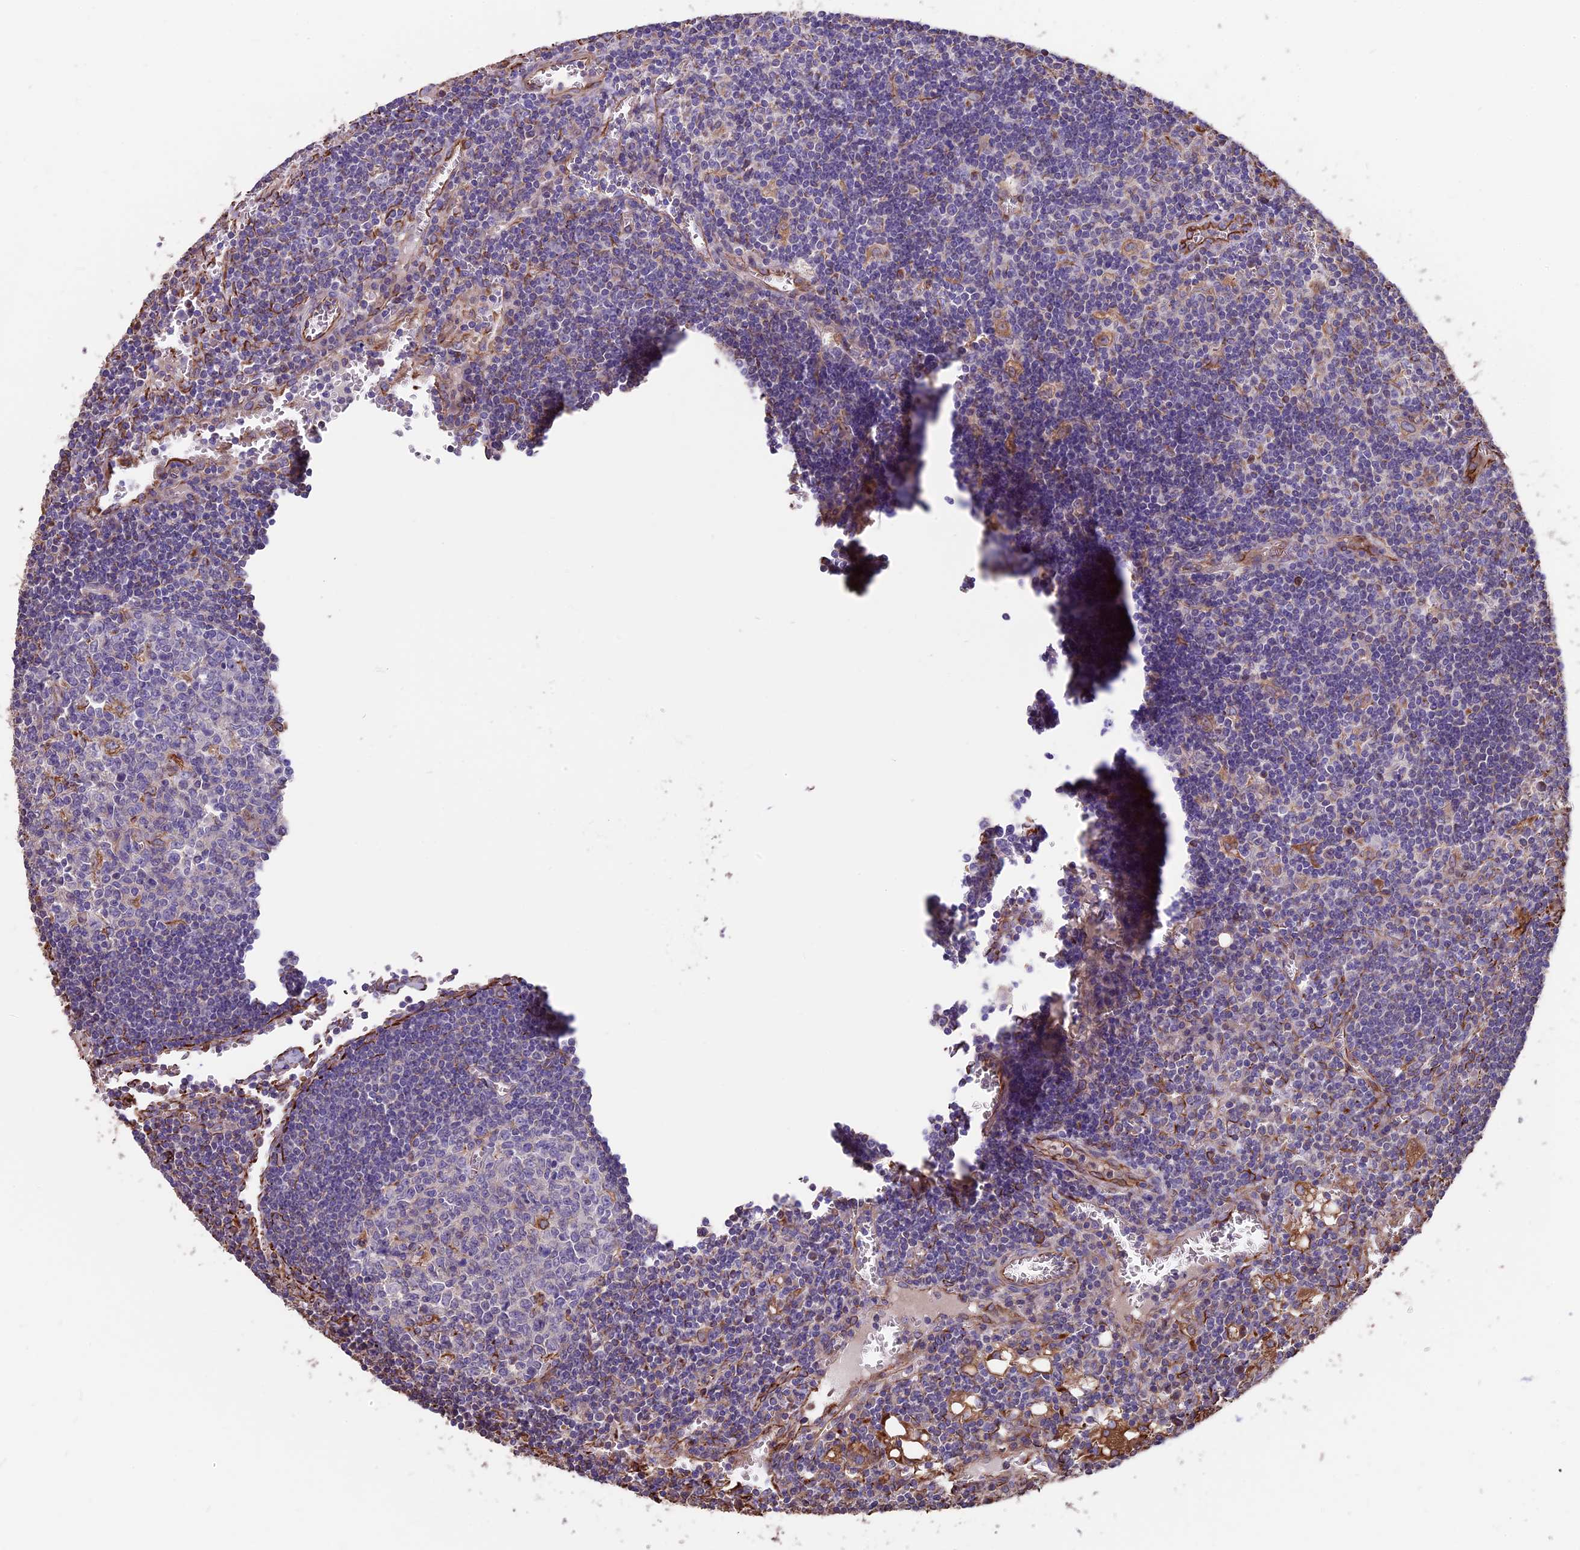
{"staining": {"intensity": "negative", "quantity": "none", "location": "none"}, "tissue": "lymph node", "cell_type": "Germinal center cells", "image_type": "normal", "snomed": [{"axis": "morphology", "description": "Normal tissue, NOS"}, {"axis": "topography", "description": "Lymph node"}], "caption": "A high-resolution micrograph shows immunohistochemistry staining of benign lymph node, which demonstrates no significant expression in germinal center cells. The staining was performed using DAB (3,3'-diaminobenzidine) to visualize the protein expression in brown, while the nuclei were stained in blue with hematoxylin (Magnification: 20x).", "gene": "SEH1L", "patient": {"sex": "female", "age": 73}}